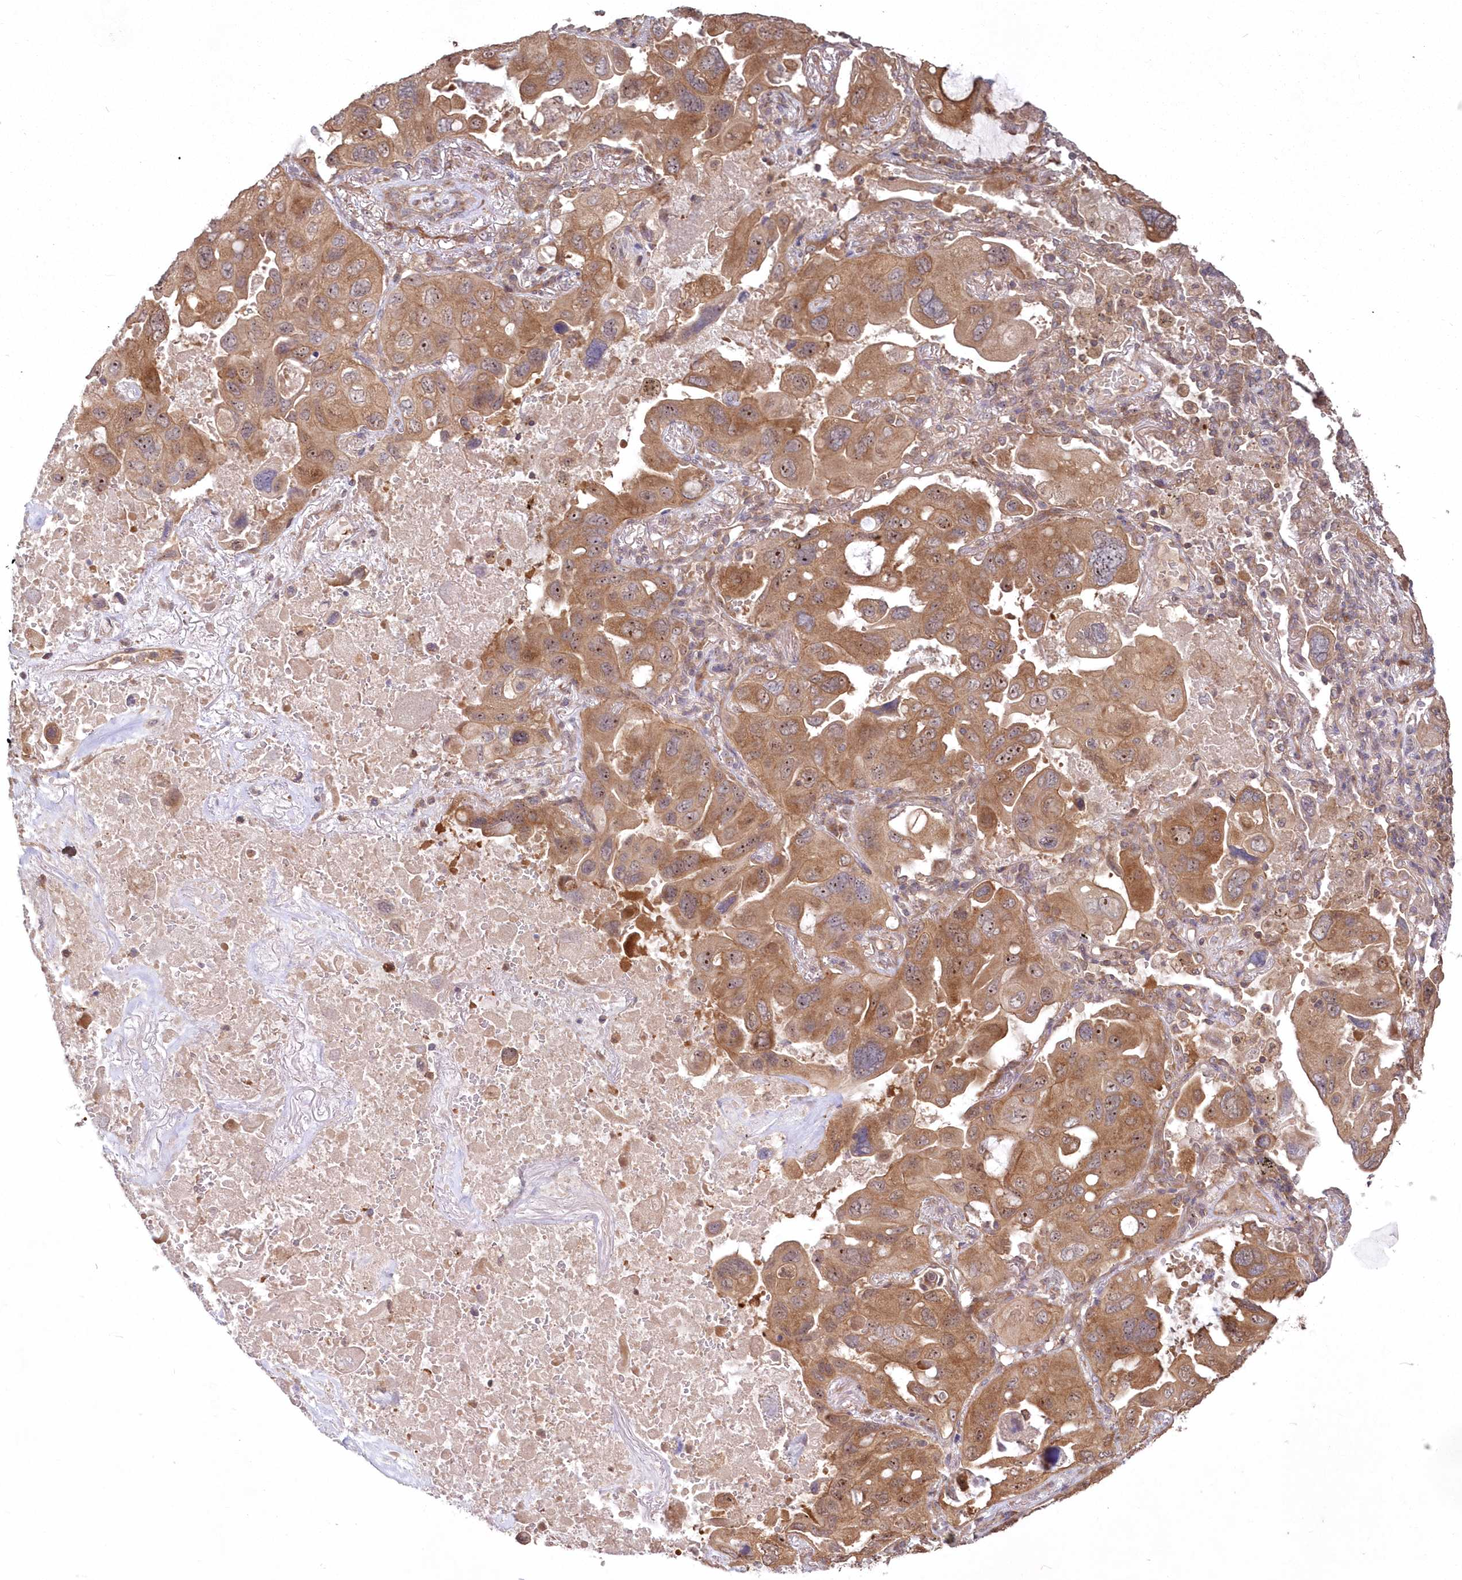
{"staining": {"intensity": "moderate", "quantity": ">75%", "location": "cytoplasmic/membranous,nuclear"}, "tissue": "lung cancer", "cell_type": "Tumor cells", "image_type": "cancer", "snomed": [{"axis": "morphology", "description": "Squamous cell carcinoma, NOS"}, {"axis": "topography", "description": "Lung"}], "caption": "Tumor cells reveal medium levels of moderate cytoplasmic/membranous and nuclear positivity in about >75% of cells in lung cancer (squamous cell carcinoma). (DAB (3,3'-diaminobenzidine) IHC with brightfield microscopy, high magnification).", "gene": "TBCA", "patient": {"sex": "female", "age": 73}}